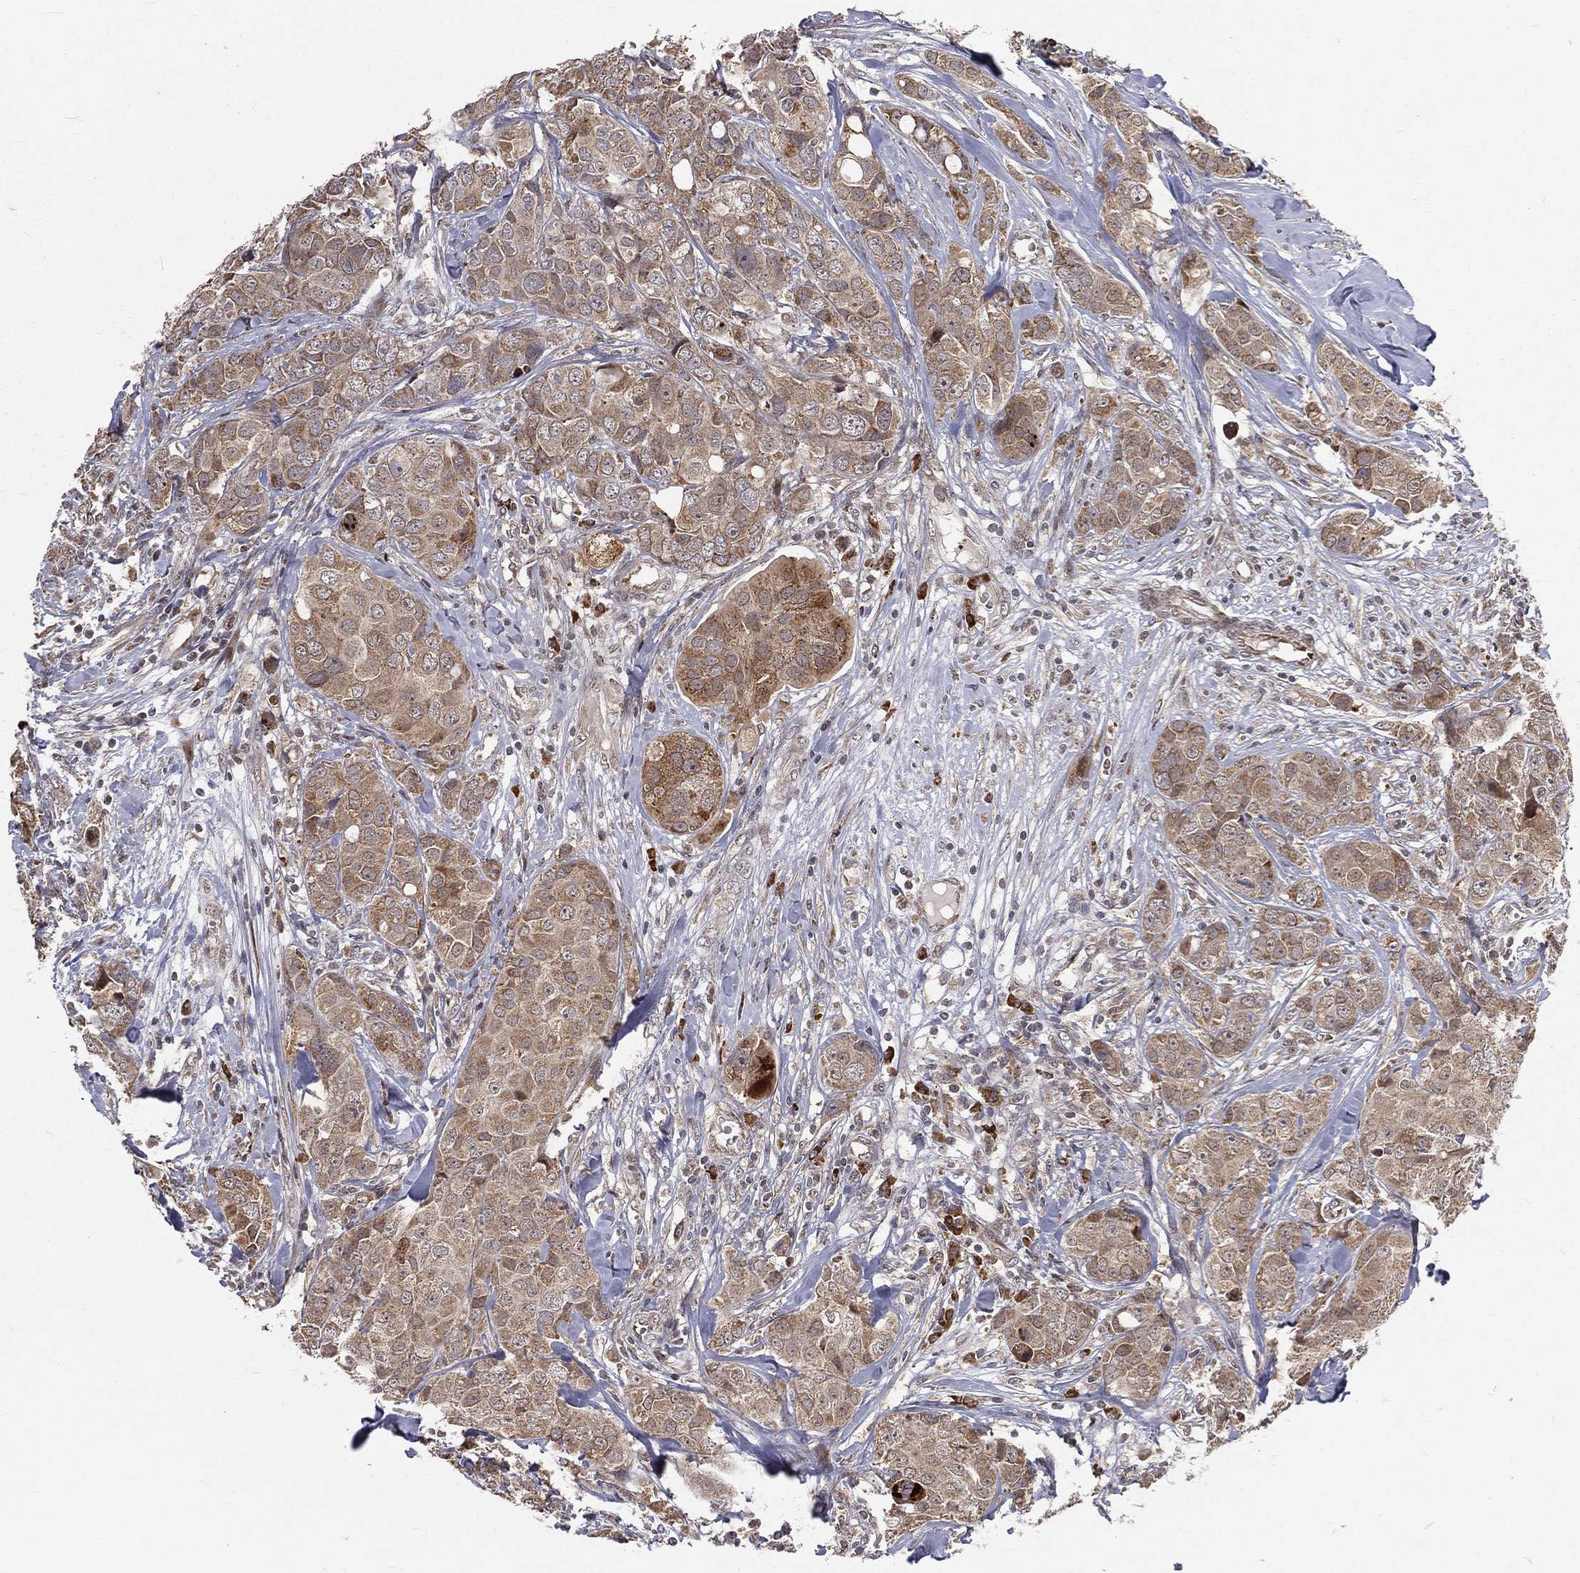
{"staining": {"intensity": "moderate", "quantity": ">75%", "location": "cytoplasmic/membranous"}, "tissue": "breast cancer", "cell_type": "Tumor cells", "image_type": "cancer", "snomed": [{"axis": "morphology", "description": "Duct carcinoma"}, {"axis": "topography", "description": "Breast"}], "caption": "Tumor cells display moderate cytoplasmic/membranous expression in about >75% of cells in breast invasive ductal carcinoma.", "gene": "MDM2", "patient": {"sex": "female", "age": 43}}